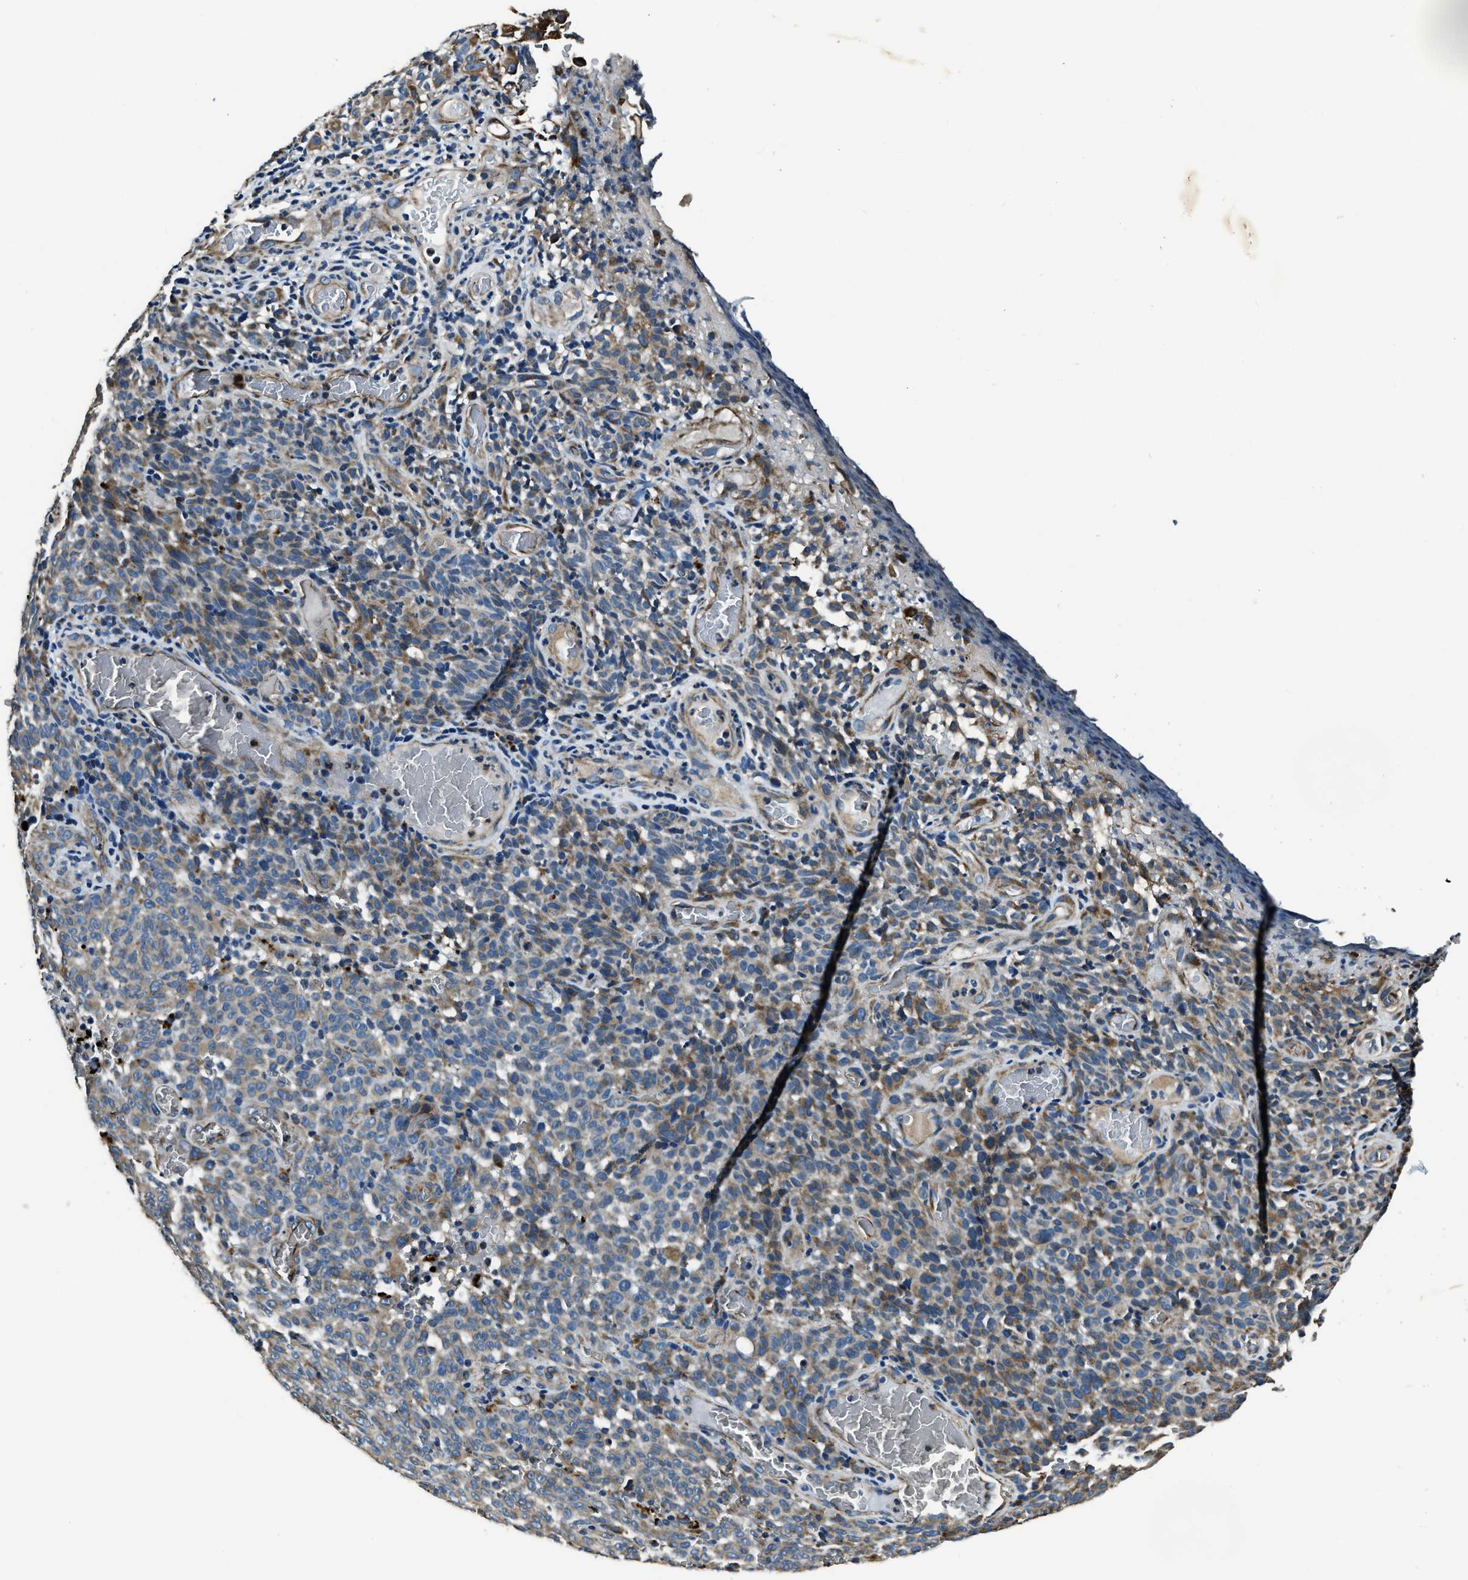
{"staining": {"intensity": "moderate", "quantity": "25%-75%", "location": "cytoplasmic/membranous"}, "tissue": "melanoma", "cell_type": "Tumor cells", "image_type": "cancer", "snomed": [{"axis": "morphology", "description": "Malignant melanoma, NOS"}, {"axis": "topography", "description": "Skin"}], "caption": "Immunohistochemistry (IHC) of melanoma reveals medium levels of moderate cytoplasmic/membranous expression in about 25%-75% of tumor cells.", "gene": "OGDH", "patient": {"sex": "female", "age": 82}}